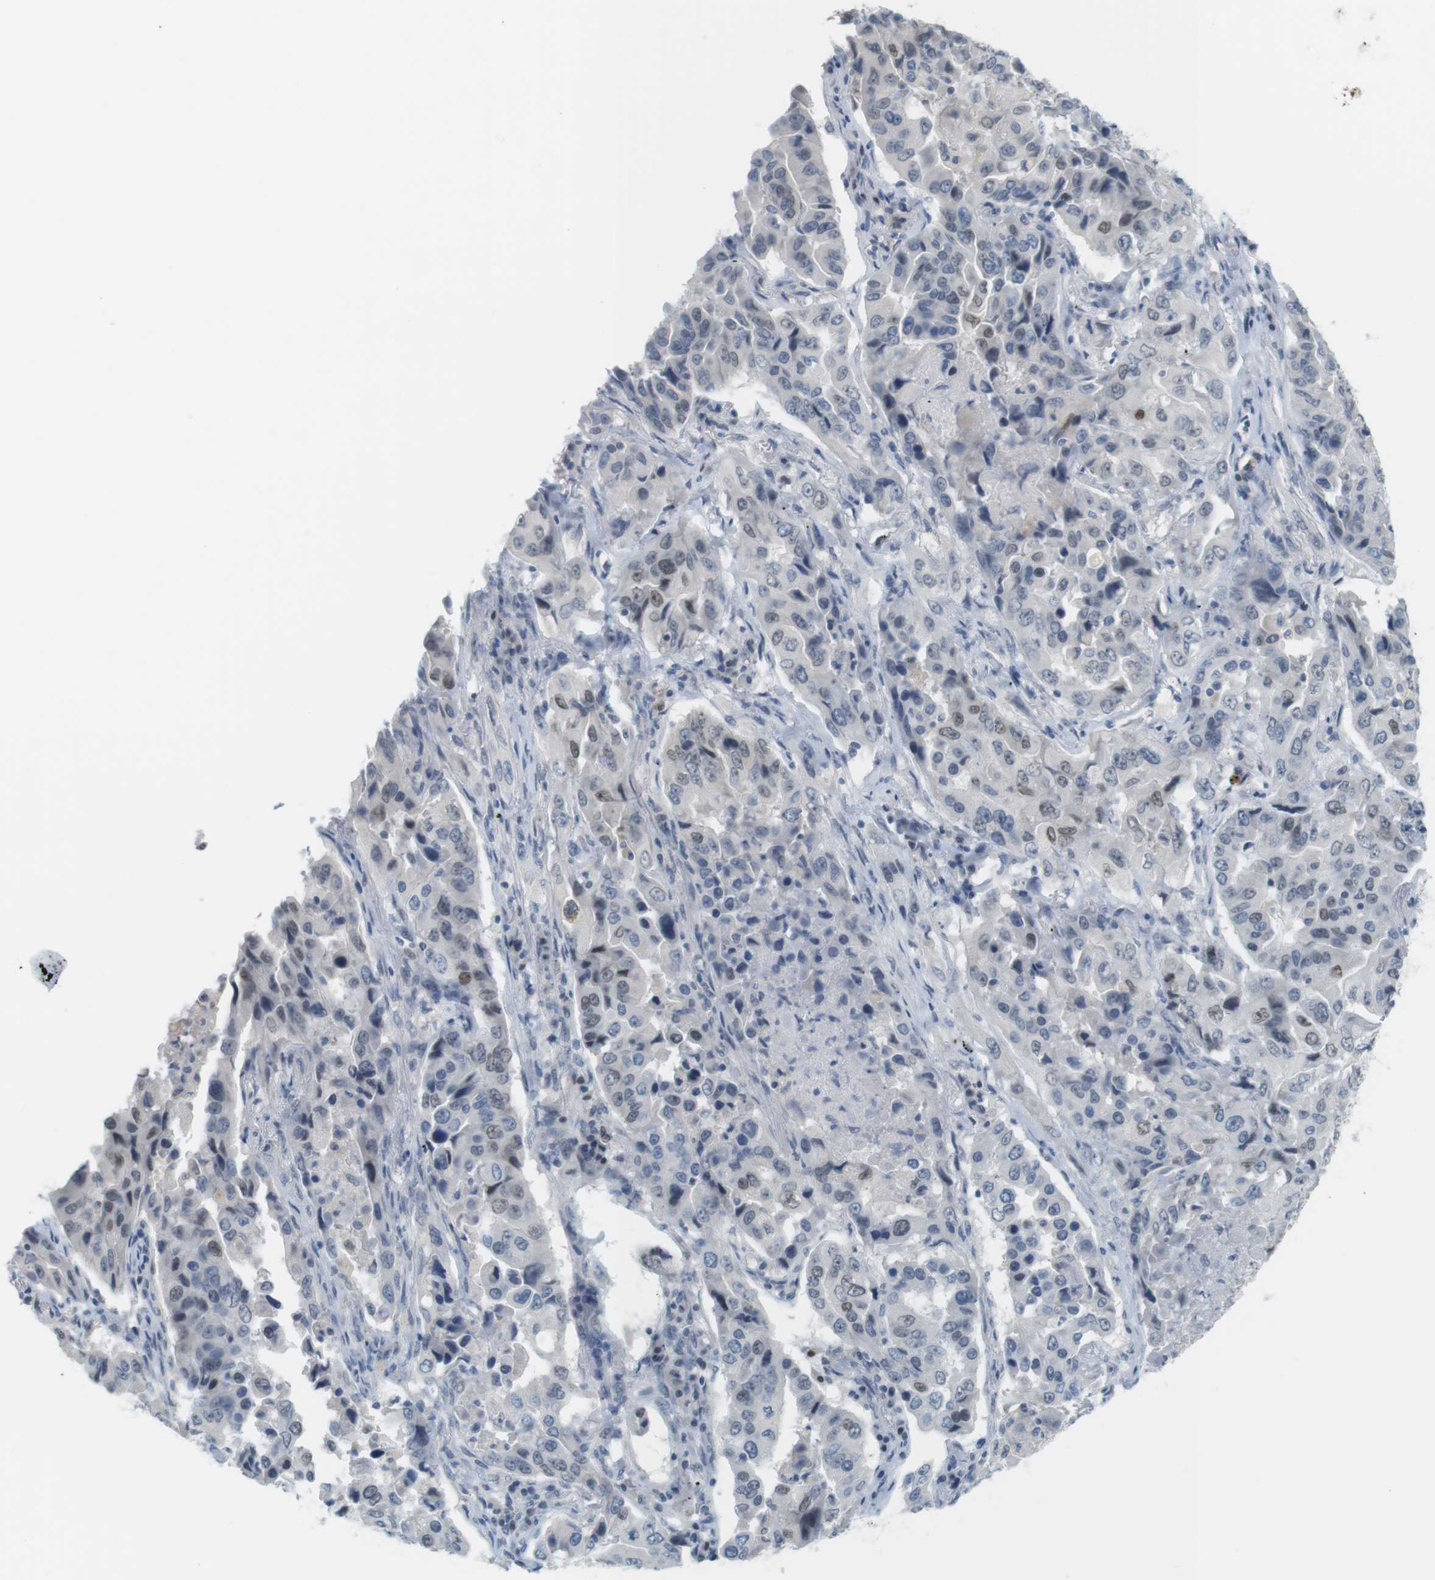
{"staining": {"intensity": "weak", "quantity": "<25%", "location": "nuclear"}, "tissue": "lung cancer", "cell_type": "Tumor cells", "image_type": "cancer", "snomed": [{"axis": "morphology", "description": "Adenocarcinoma, NOS"}, {"axis": "topography", "description": "Lung"}], "caption": "This is a photomicrograph of immunohistochemistry staining of lung adenocarcinoma, which shows no expression in tumor cells.", "gene": "CREB3L2", "patient": {"sex": "female", "age": 65}}